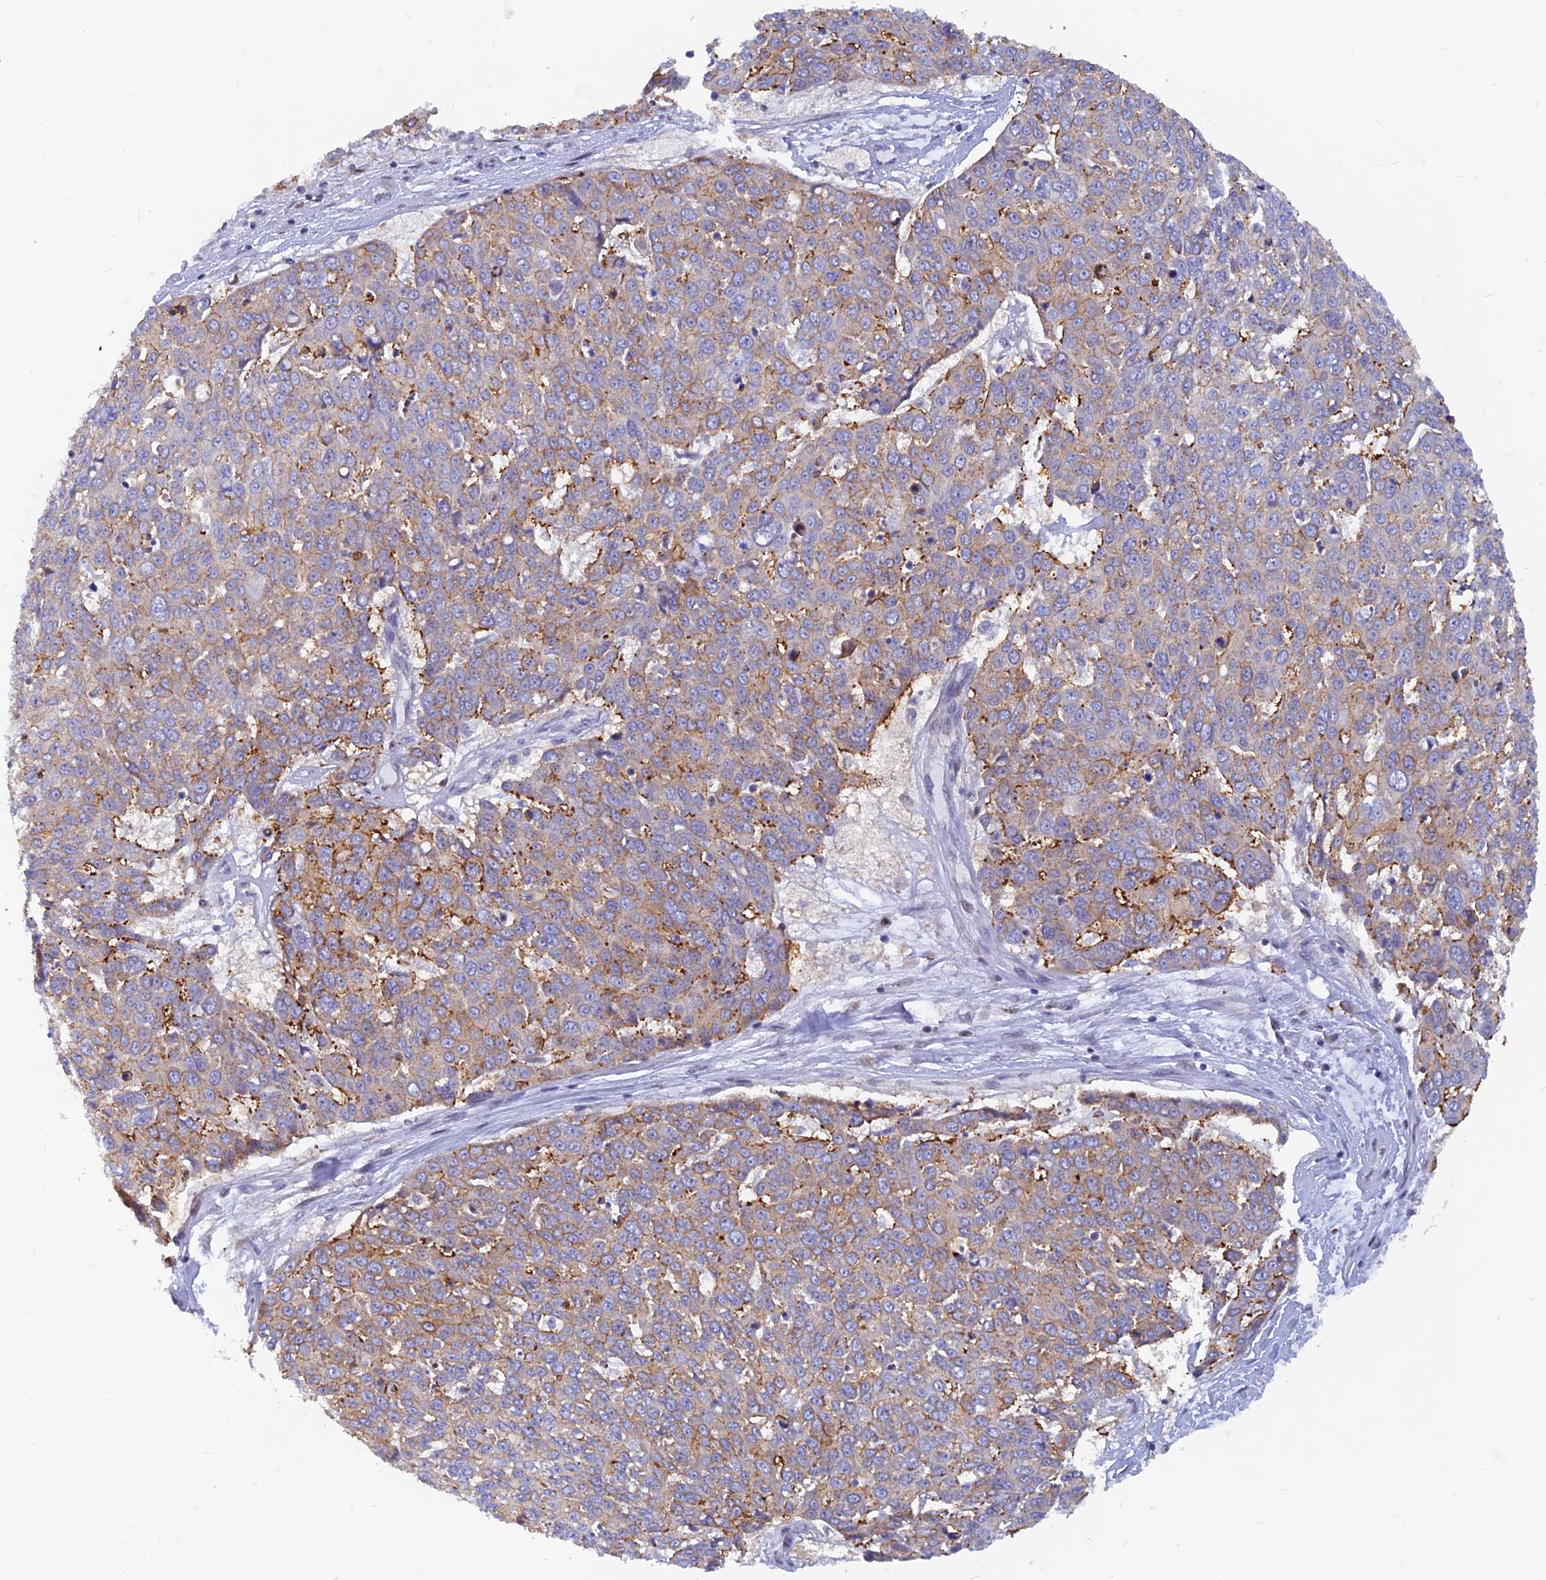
{"staining": {"intensity": "moderate", "quantity": "<25%", "location": "cytoplasmic/membranous"}, "tissue": "skin cancer", "cell_type": "Tumor cells", "image_type": "cancer", "snomed": [{"axis": "morphology", "description": "Squamous cell carcinoma, NOS"}, {"axis": "topography", "description": "Skin"}], "caption": "Human skin squamous cell carcinoma stained with a brown dye shows moderate cytoplasmic/membranous positive expression in about <25% of tumor cells.", "gene": "DNAJC16", "patient": {"sex": "male", "age": 71}}